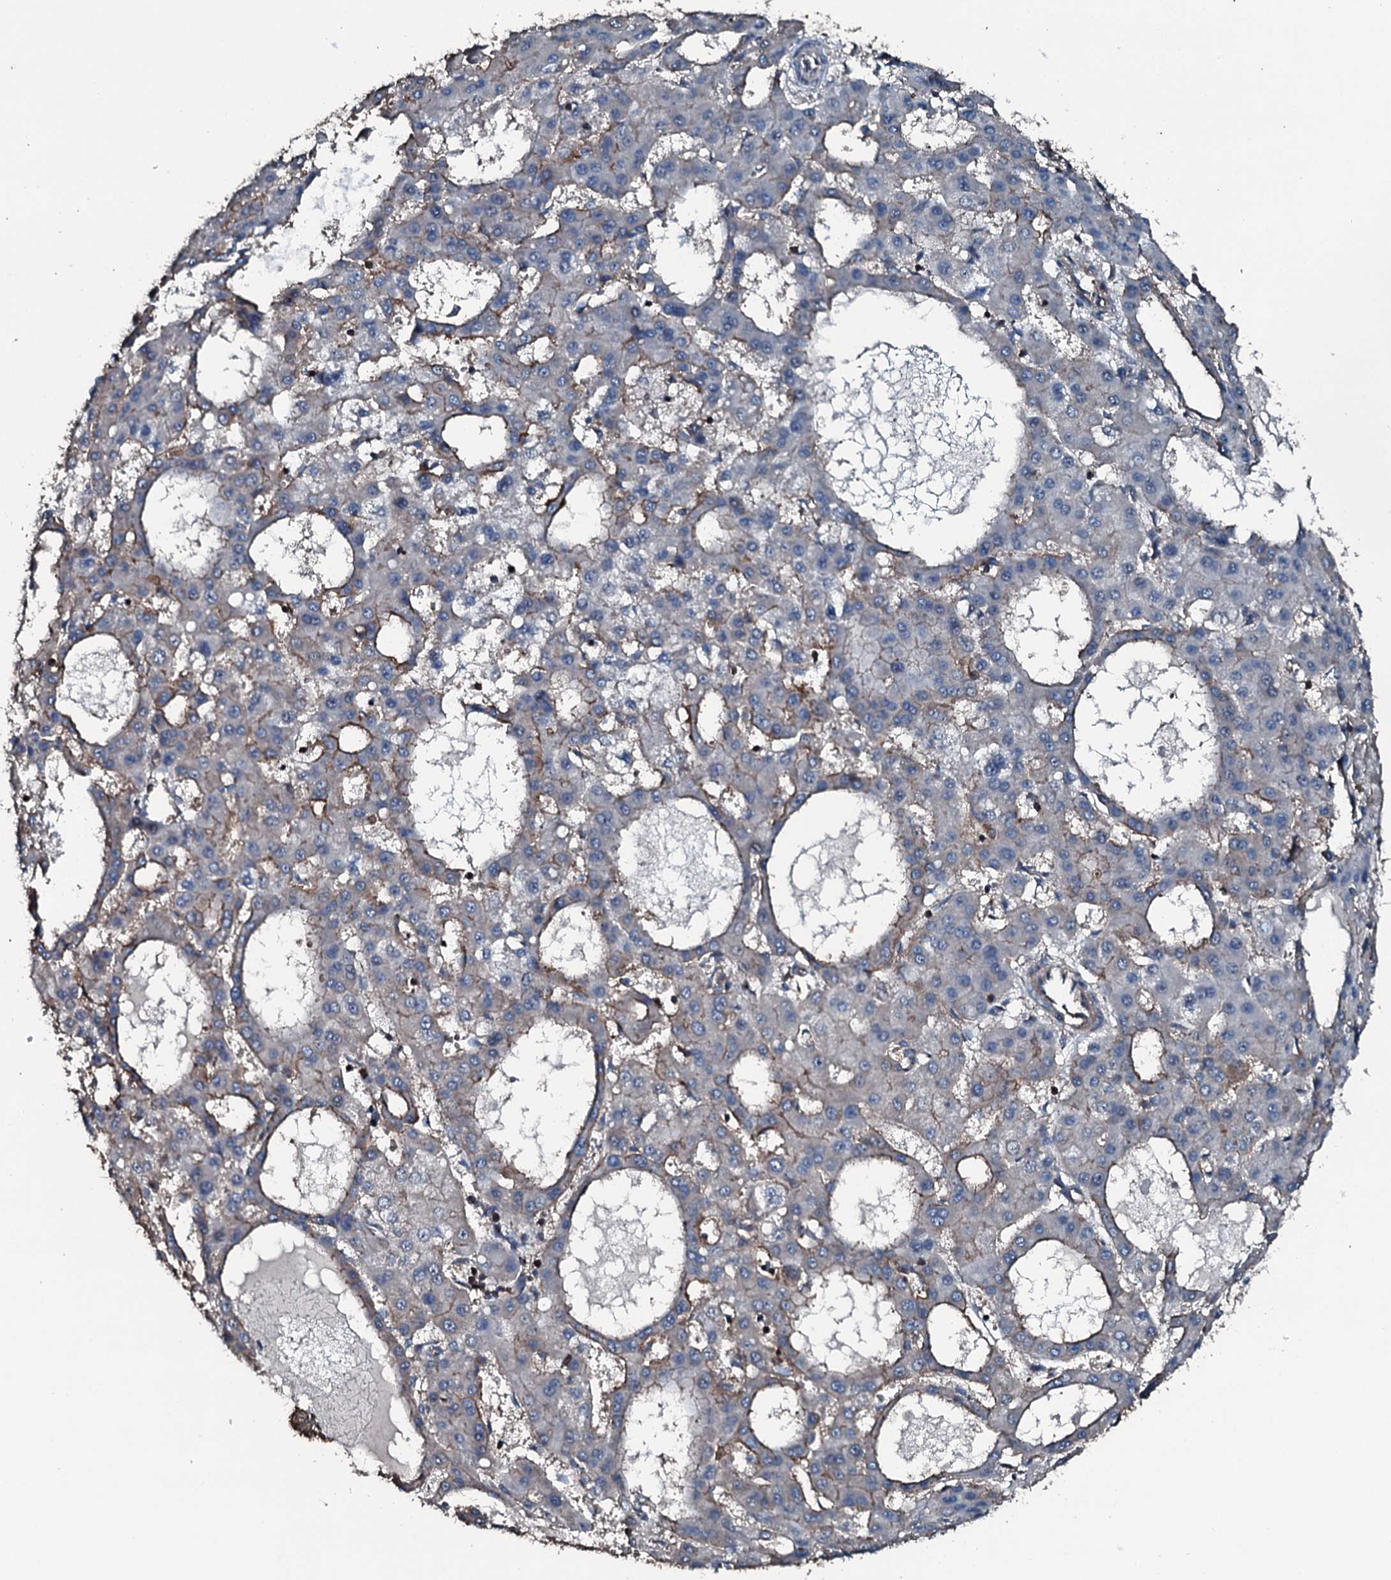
{"staining": {"intensity": "weak", "quantity": "<25%", "location": "cytoplasmic/membranous"}, "tissue": "liver cancer", "cell_type": "Tumor cells", "image_type": "cancer", "snomed": [{"axis": "morphology", "description": "Carcinoma, Hepatocellular, NOS"}, {"axis": "topography", "description": "Liver"}], "caption": "Tumor cells are negative for protein expression in human liver cancer.", "gene": "SLC25A38", "patient": {"sex": "male", "age": 47}}